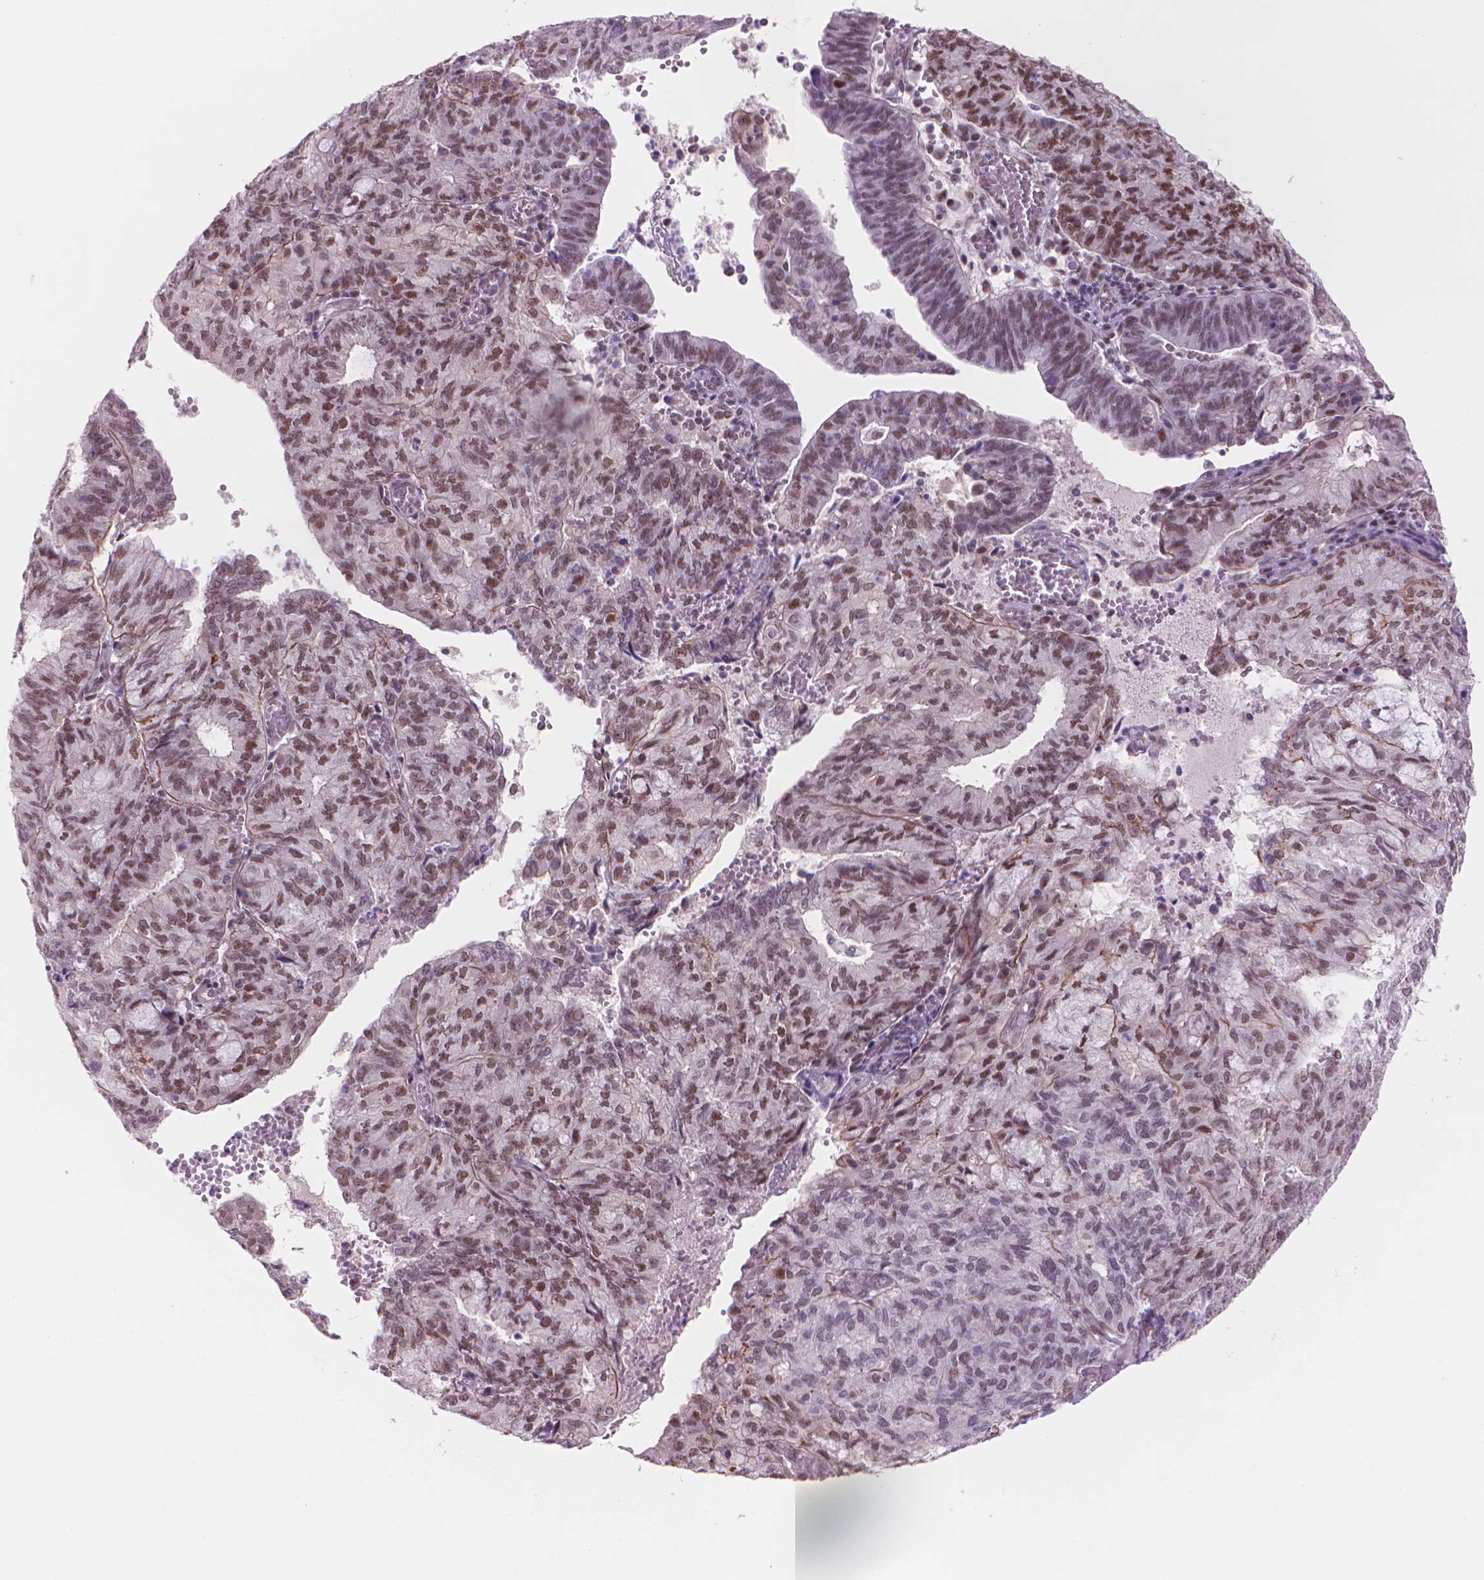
{"staining": {"intensity": "moderate", "quantity": "25%-75%", "location": "nuclear"}, "tissue": "endometrial cancer", "cell_type": "Tumor cells", "image_type": "cancer", "snomed": [{"axis": "morphology", "description": "Adenocarcinoma, NOS"}, {"axis": "topography", "description": "Endometrium"}], "caption": "Immunohistochemistry of human endometrial adenocarcinoma reveals medium levels of moderate nuclear staining in about 25%-75% of tumor cells.", "gene": "POLR3D", "patient": {"sex": "female", "age": 82}}